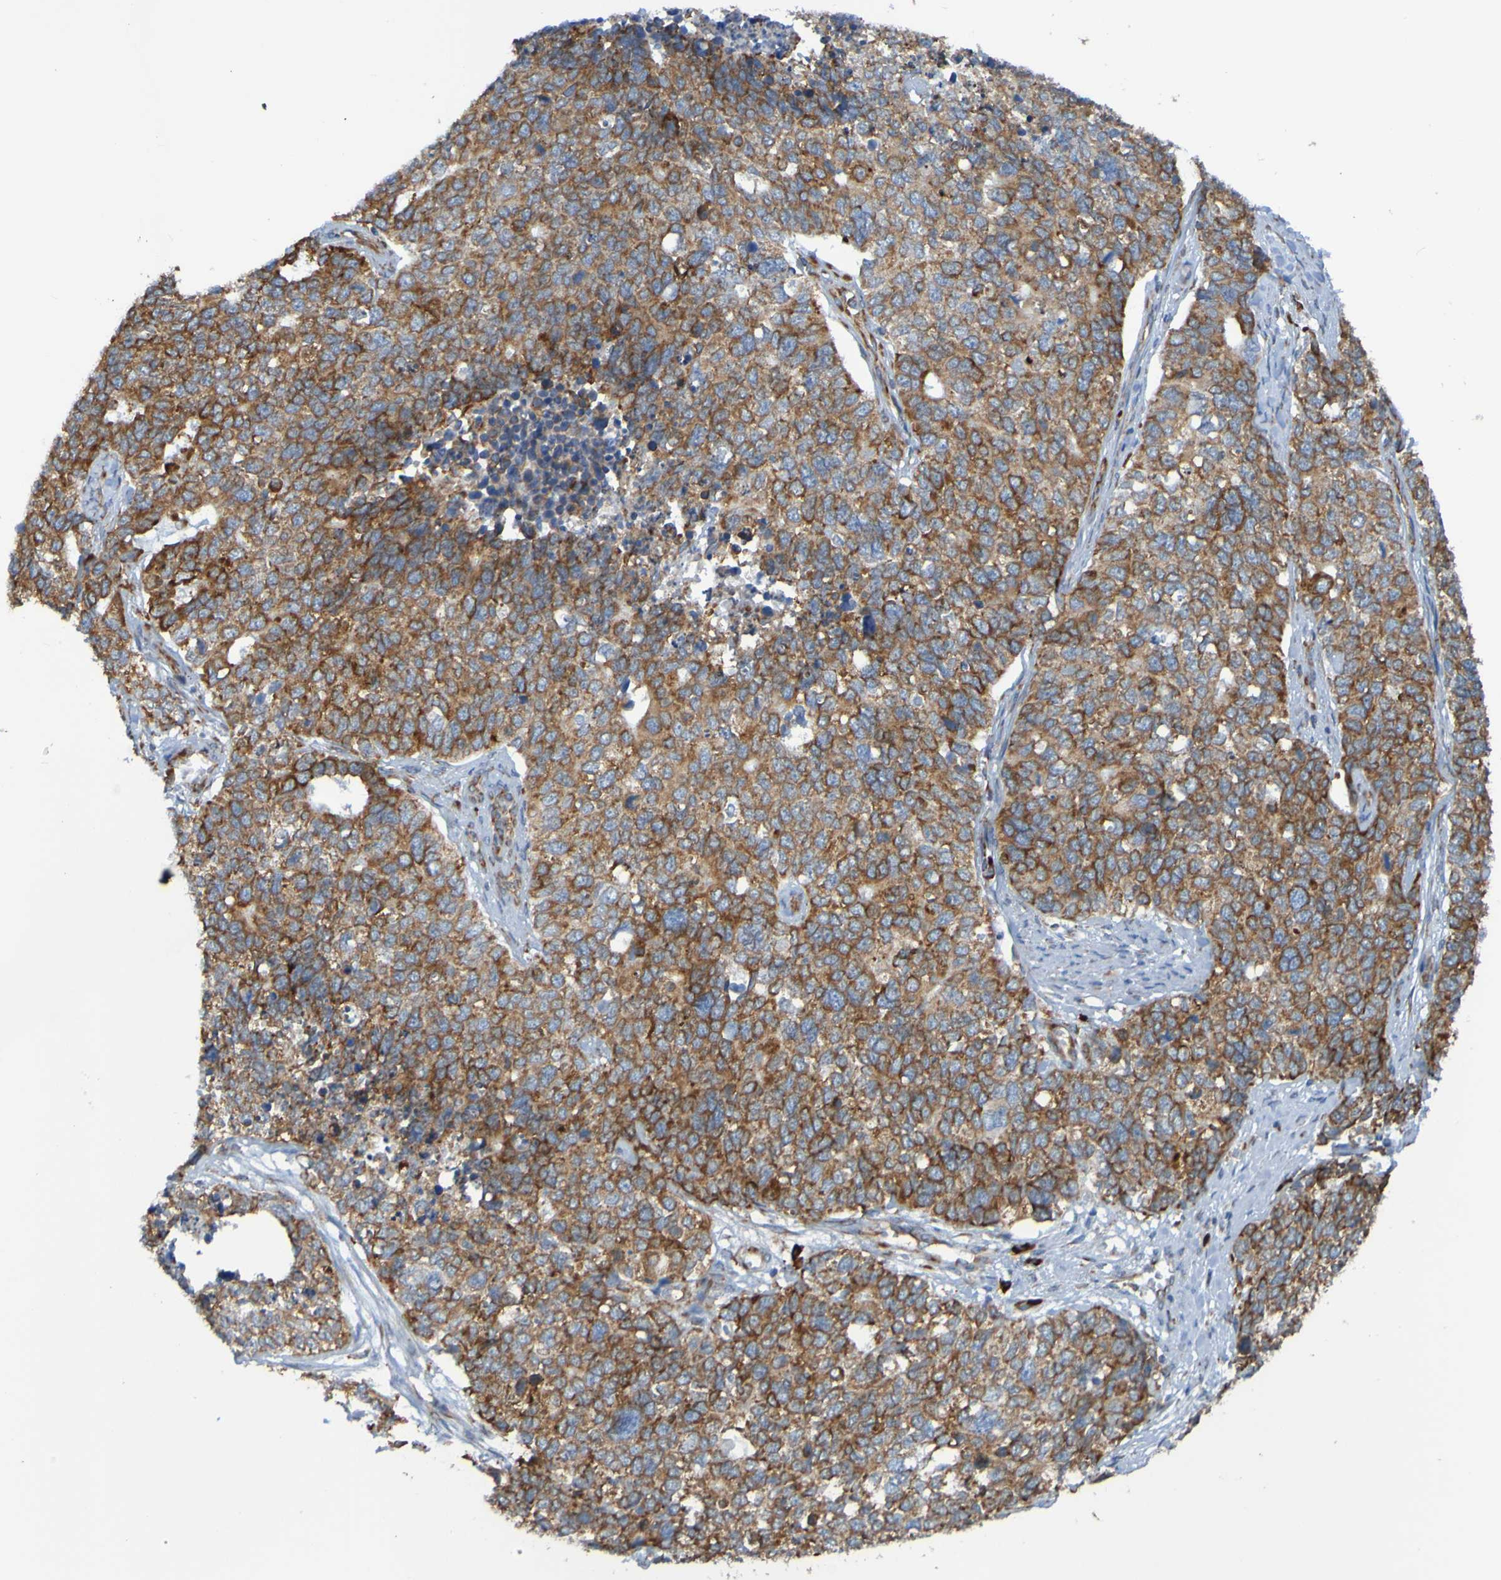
{"staining": {"intensity": "moderate", "quantity": ">75%", "location": "cytoplasmic/membranous"}, "tissue": "cervical cancer", "cell_type": "Tumor cells", "image_type": "cancer", "snomed": [{"axis": "morphology", "description": "Squamous cell carcinoma, NOS"}, {"axis": "topography", "description": "Cervix"}], "caption": "Moderate cytoplasmic/membranous protein staining is seen in about >75% of tumor cells in cervical cancer (squamous cell carcinoma).", "gene": "SSR1", "patient": {"sex": "female", "age": 63}}